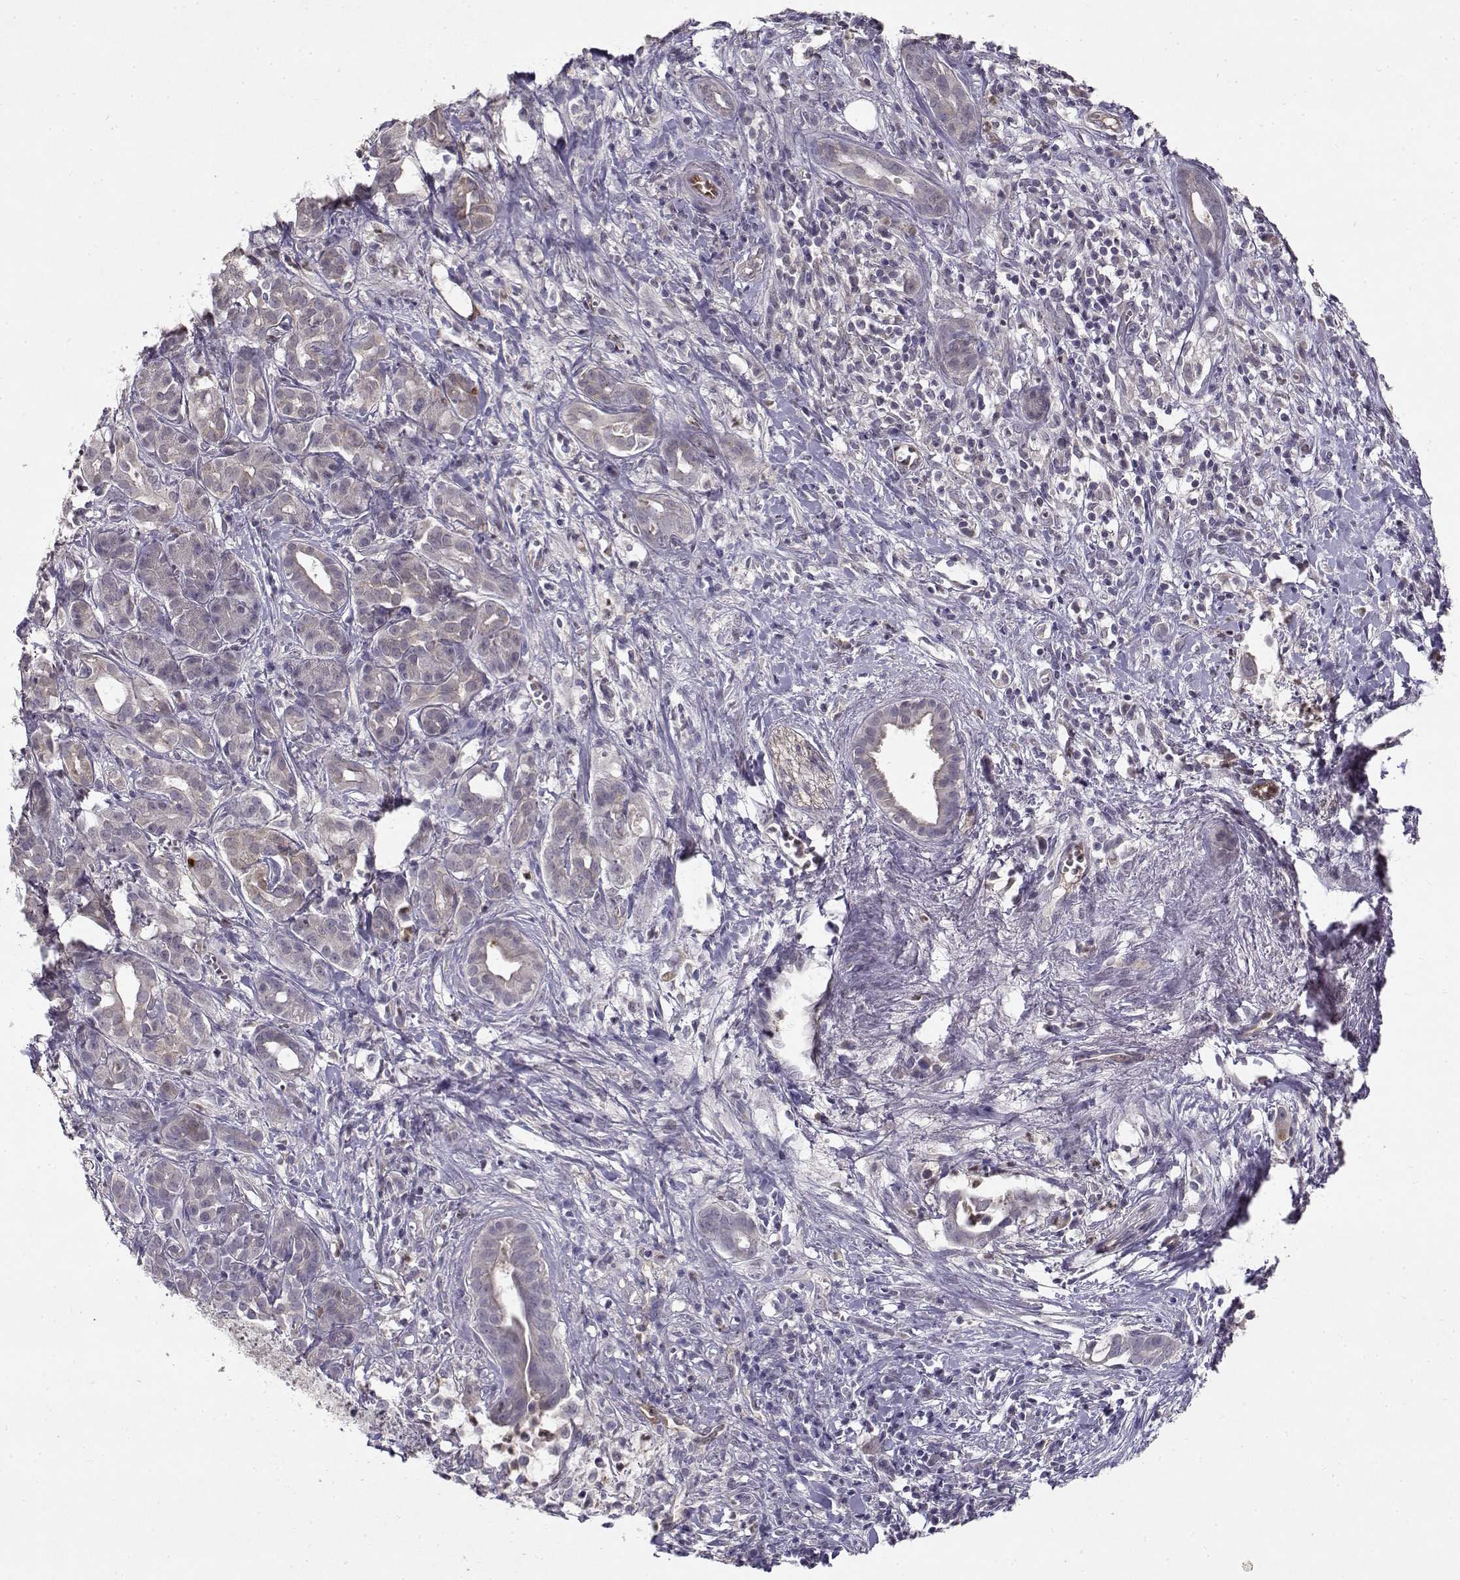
{"staining": {"intensity": "weak", "quantity": ">75%", "location": "cytoplasmic/membranous"}, "tissue": "pancreatic cancer", "cell_type": "Tumor cells", "image_type": "cancer", "snomed": [{"axis": "morphology", "description": "Adenocarcinoma, NOS"}, {"axis": "topography", "description": "Pancreas"}], "caption": "The micrograph exhibits staining of pancreatic adenocarcinoma, revealing weak cytoplasmic/membranous protein positivity (brown color) within tumor cells.", "gene": "BMX", "patient": {"sex": "male", "age": 61}}